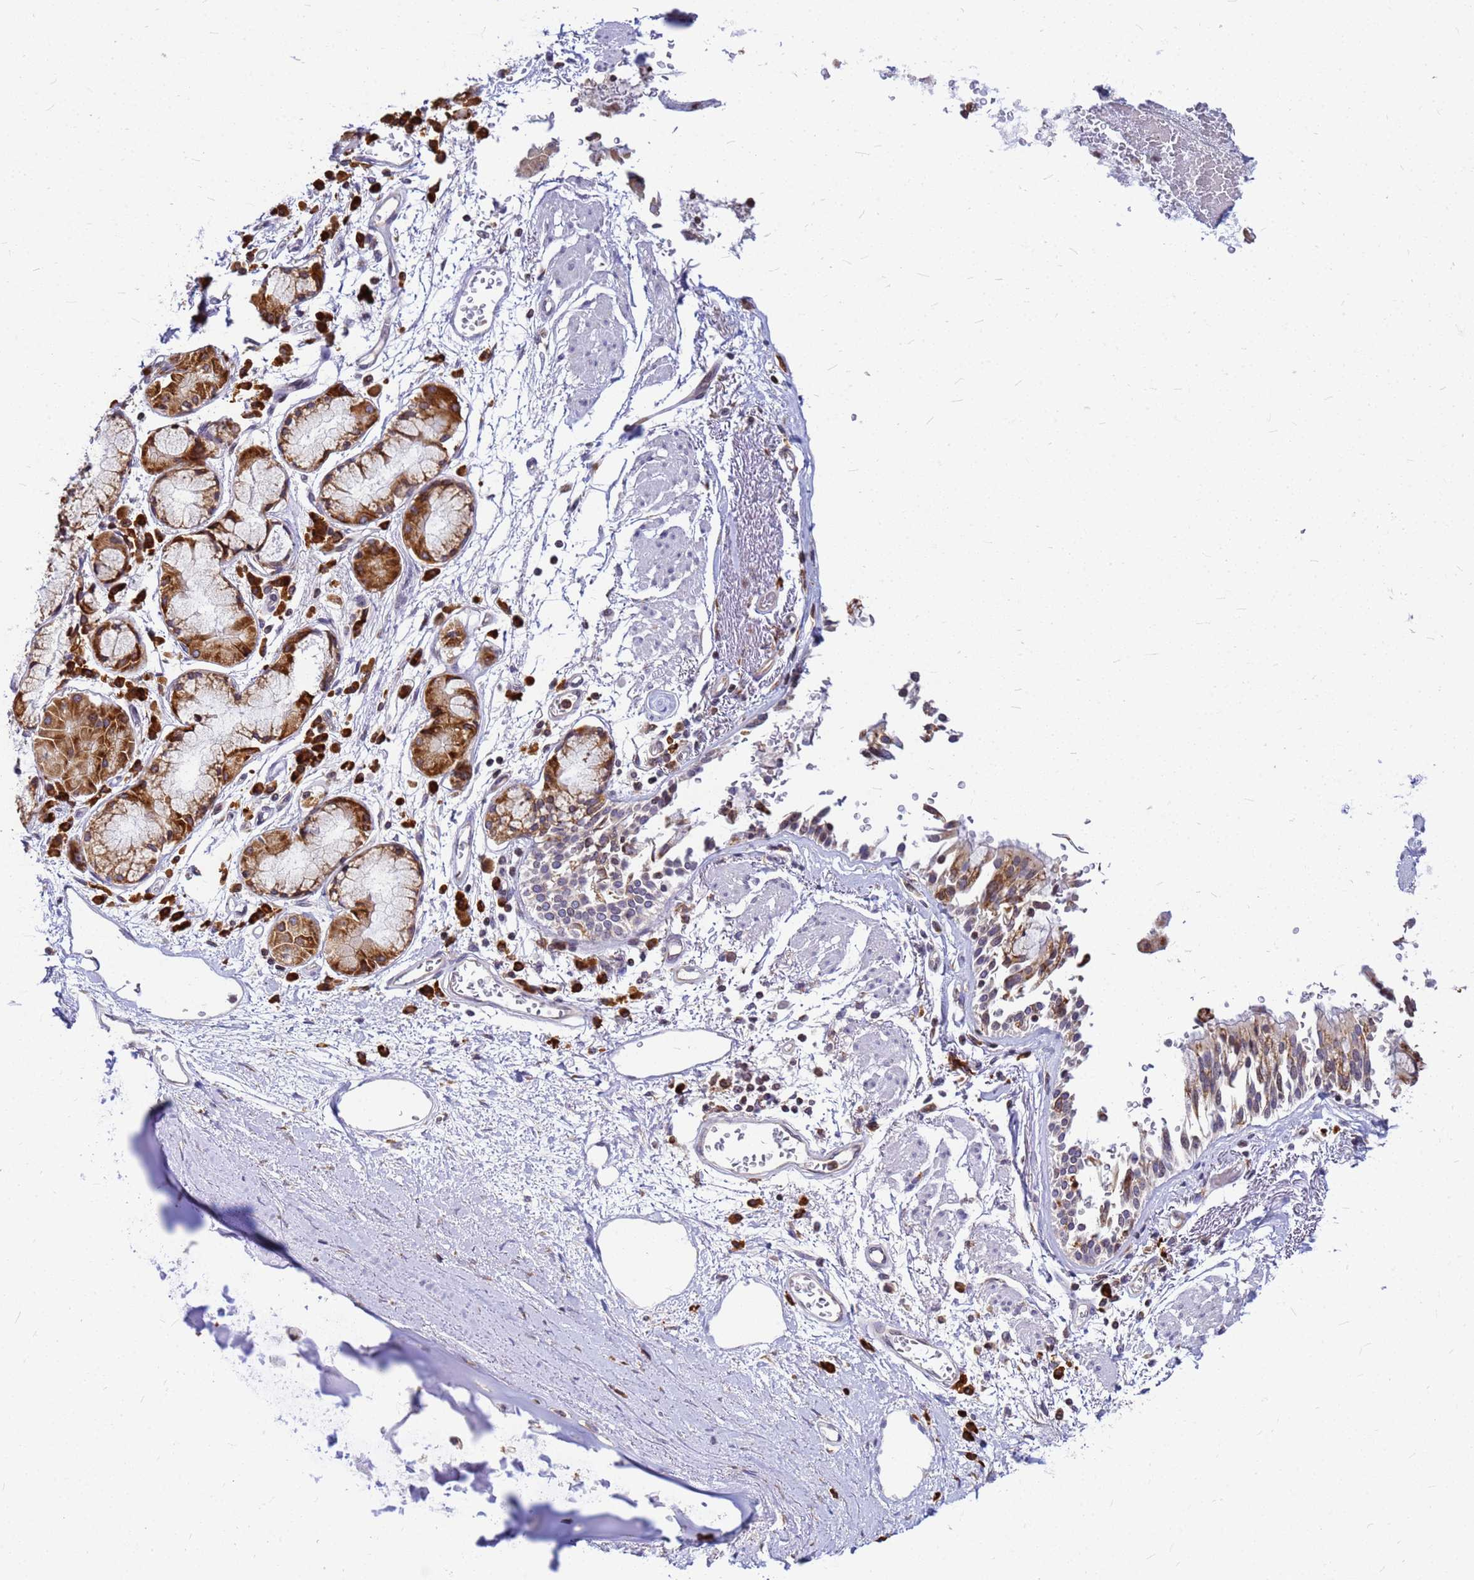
{"staining": {"intensity": "negative", "quantity": "none", "location": "none"}, "tissue": "adipose tissue", "cell_type": "Adipocytes", "image_type": "normal", "snomed": [{"axis": "morphology", "description": "Normal tissue, NOS"}, {"axis": "topography", "description": "Cartilage tissue"}], "caption": "Immunohistochemical staining of unremarkable human adipose tissue shows no significant expression in adipocytes.", "gene": "SSR4", "patient": {"sex": "male", "age": 73}}